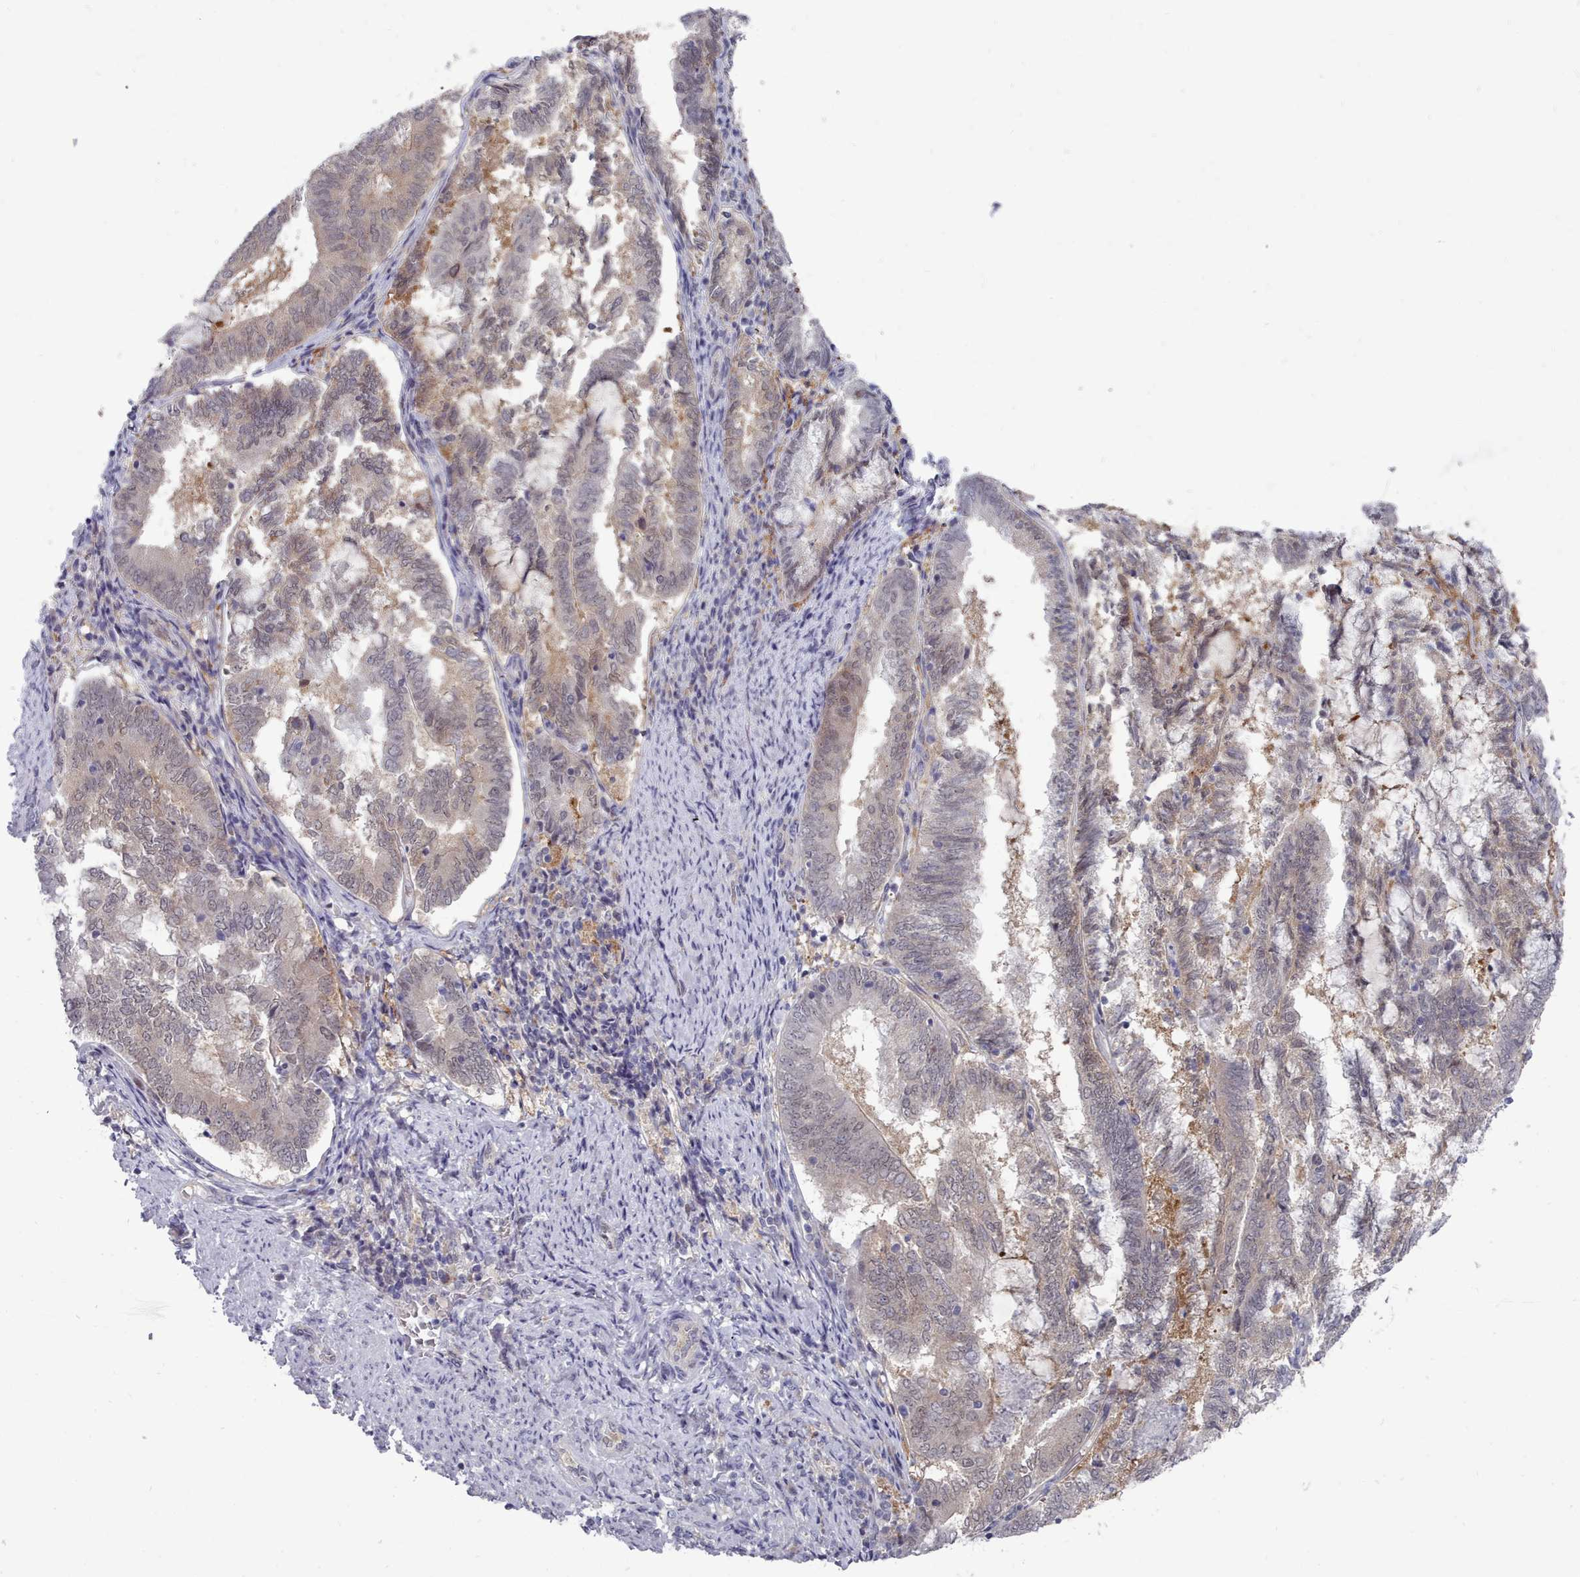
{"staining": {"intensity": "negative", "quantity": "none", "location": "none"}, "tissue": "endometrial cancer", "cell_type": "Tumor cells", "image_type": "cancer", "snomed": [{"axis": "morphology", "description": "Adenocarcinoma, NOS"}, {"axis": "topography", "description": "Endometrium"}], "caption": "High power microscopy micrograph of an immunohistochemistry (IHC) micrograph of endometrial cancer (adenocarcinoma), revealing no significant staining in tumor cells.", "gene": "GINS1", "patient": {"sex": "female", "age": 80}}